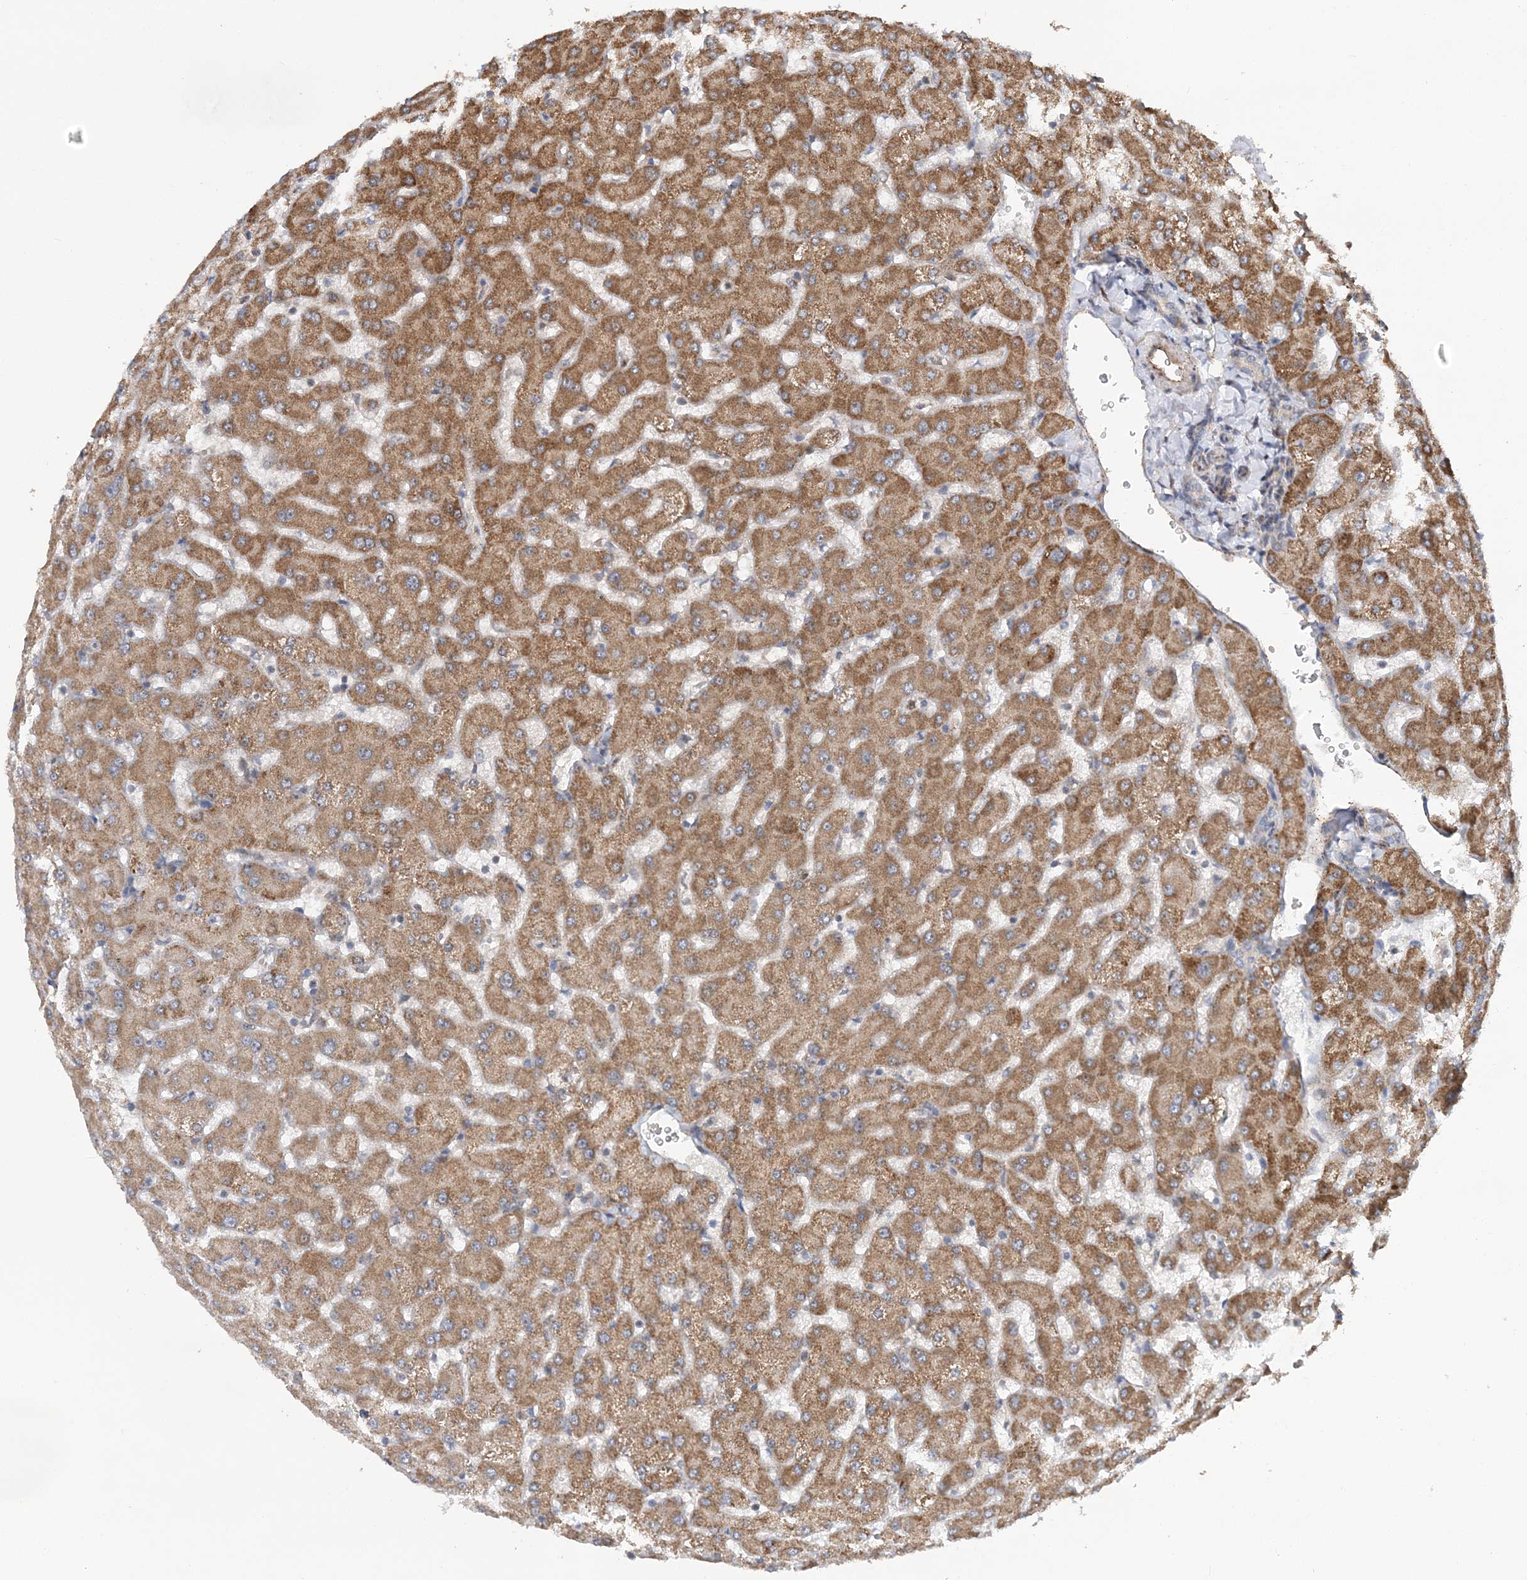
{"staining": {"intensity": "negative", "quantity": "none", "location": "none"}, "tissue": "liver", "cell_type": "Cholangiocytes", "image_type": "normal", "snomed": [{"axis": "morphology", "description": "Normal tissue, NOS"}, {"axis": "topography", "description": "Liver"}], "caption": "Cholangiocytes show no significant positivity in unremarkable liver. The staining was performed using DAB (3,3'-diaminobenzidine) to visualize the protein expression in brown, while the nuclei were stained in blue with hematoxylin (Magnification: 20x).", "gene": "KIF4A", "patient": {"sex": "female", "age": 63}}